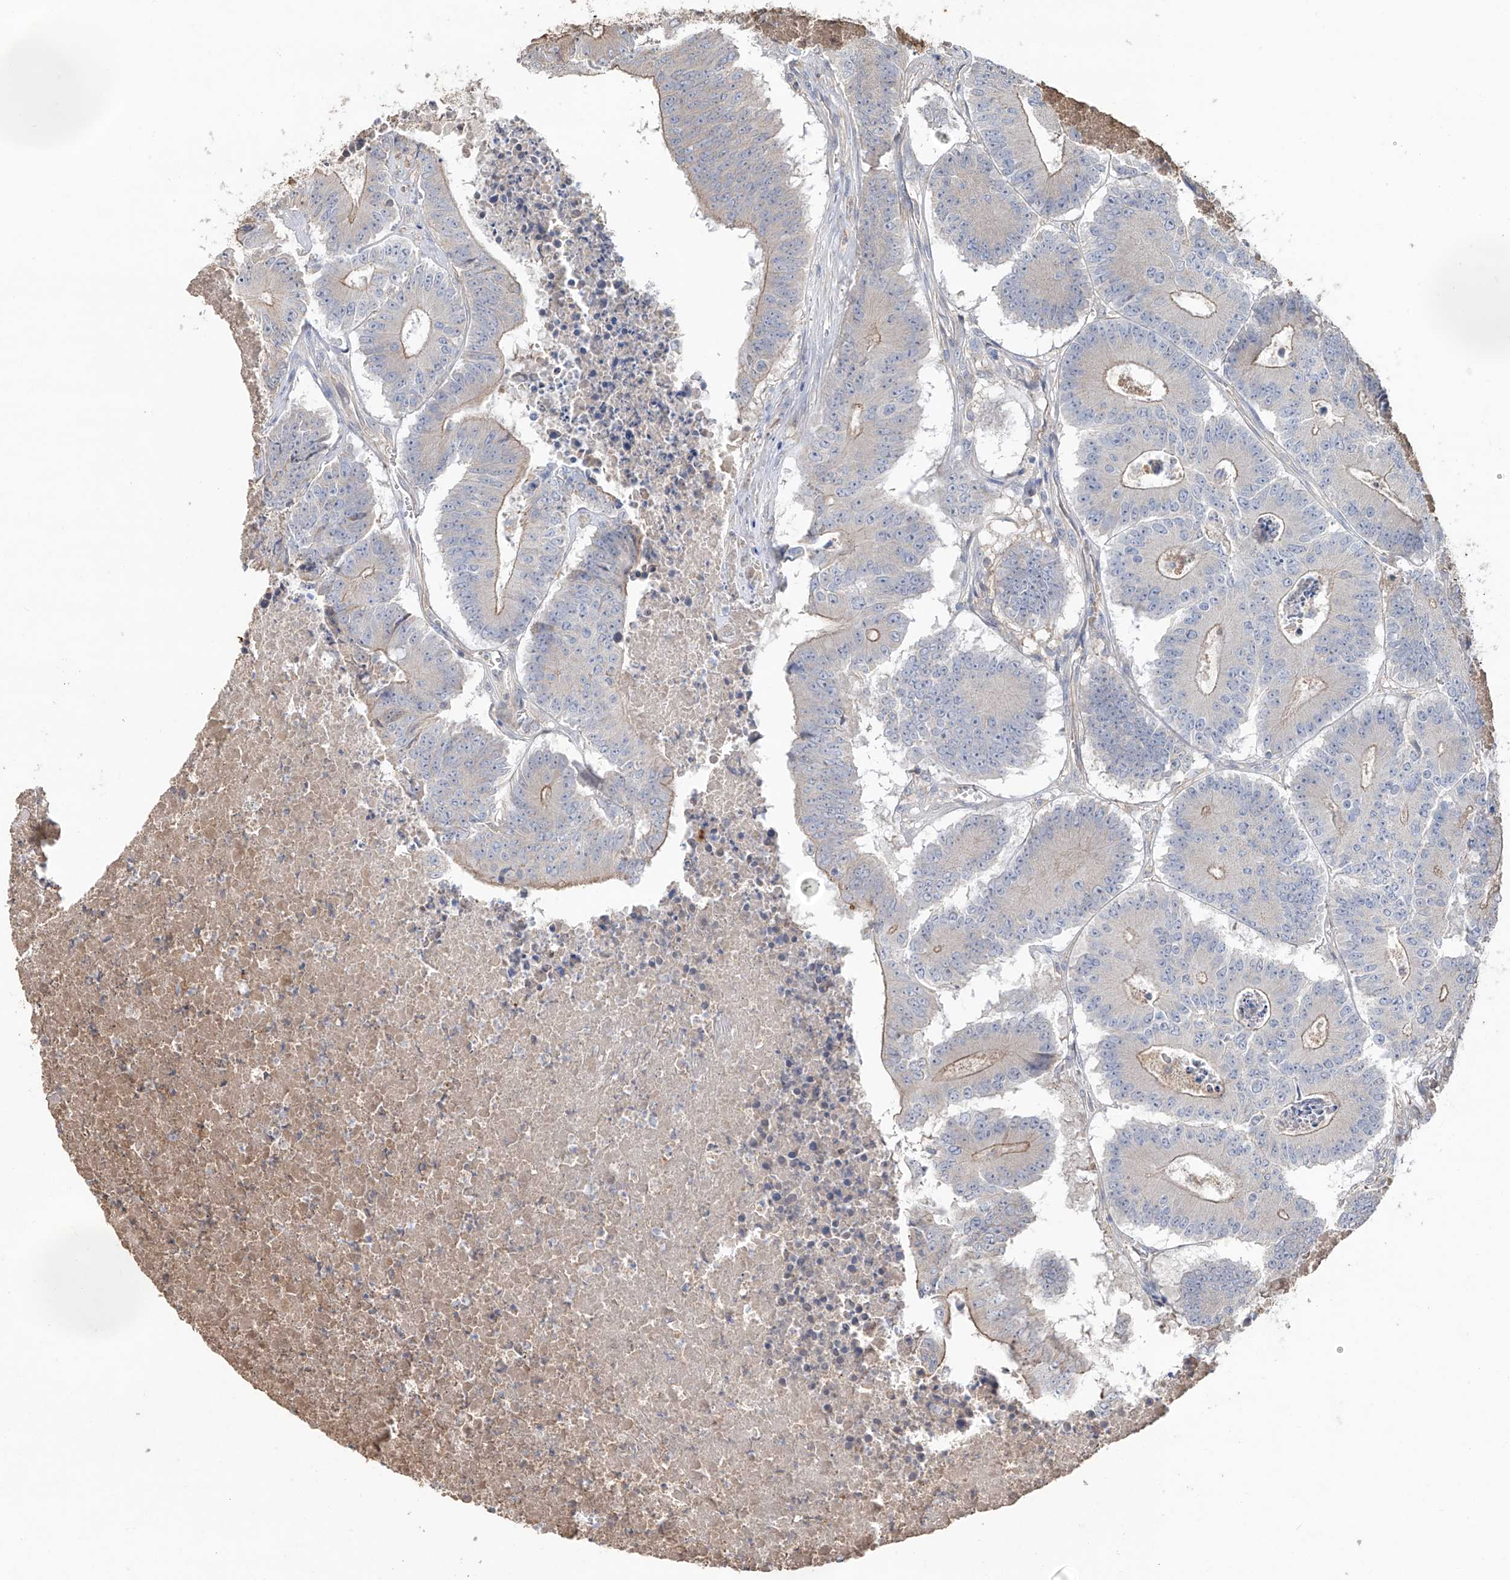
{"staining": {"intensity": "weak", "quantity": "<25%", "location": "cytoplasmic/membranous"}, "tissue": "colorectal cancer", "cell_type": "Tumor cells", "image_type": "cancer", "snomed": [{"axis": "morphology", "description": "Adenocarcinoma, NOS"}, {"axis": "topography", "description": "Colon"}], "caption": "The immunohistochemistry photomicrograph has no significant staining in tumor cells of adenocarcinoma (colorectal) tissue.", "gene": "EDN1", "patient": {"sex": "male", "age": 87}}